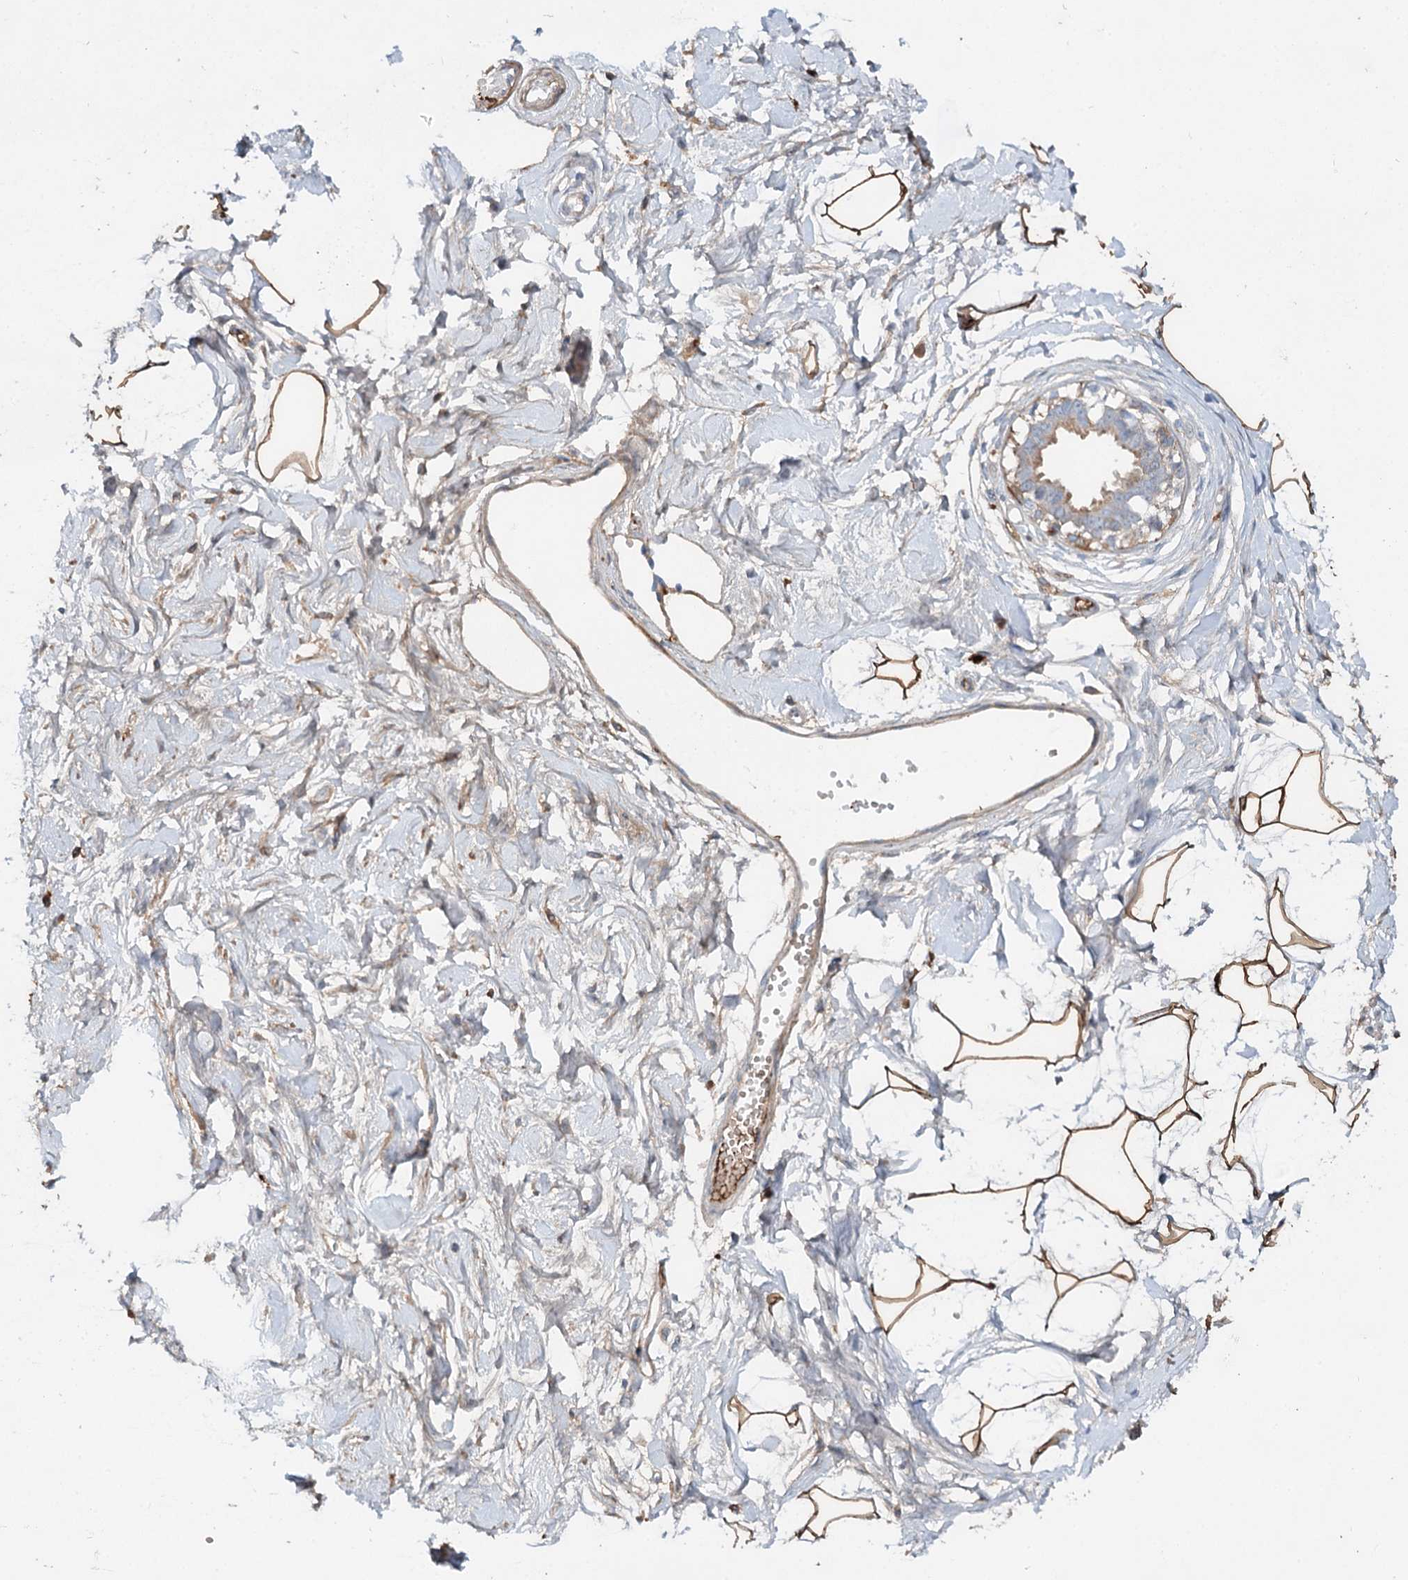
{"staining": {"intensity": "moderate", "quantity": ">75%", "location": "cytoplasmic/membranous"}, "tissue": "breast", "cell_type": "Adipocytes", "image_type": "normal", "snomed": [{"axis": "morphology", "description": "Normal tissue, NOS"}, {"axis": "topography", "description": "Breast"}], "caption": "Immunohistochemistry of benign human breast exhibits medium levels of moderate cytoplasmic/membranous staining in approximately >75% of adipocytes. (DAB (3,3'-diaminobenzidine) IHC, brown staining for protein, blue staining for nuclei).", "gene": "ALKBH8", "patient": {"sex": "female", "age": 45}}